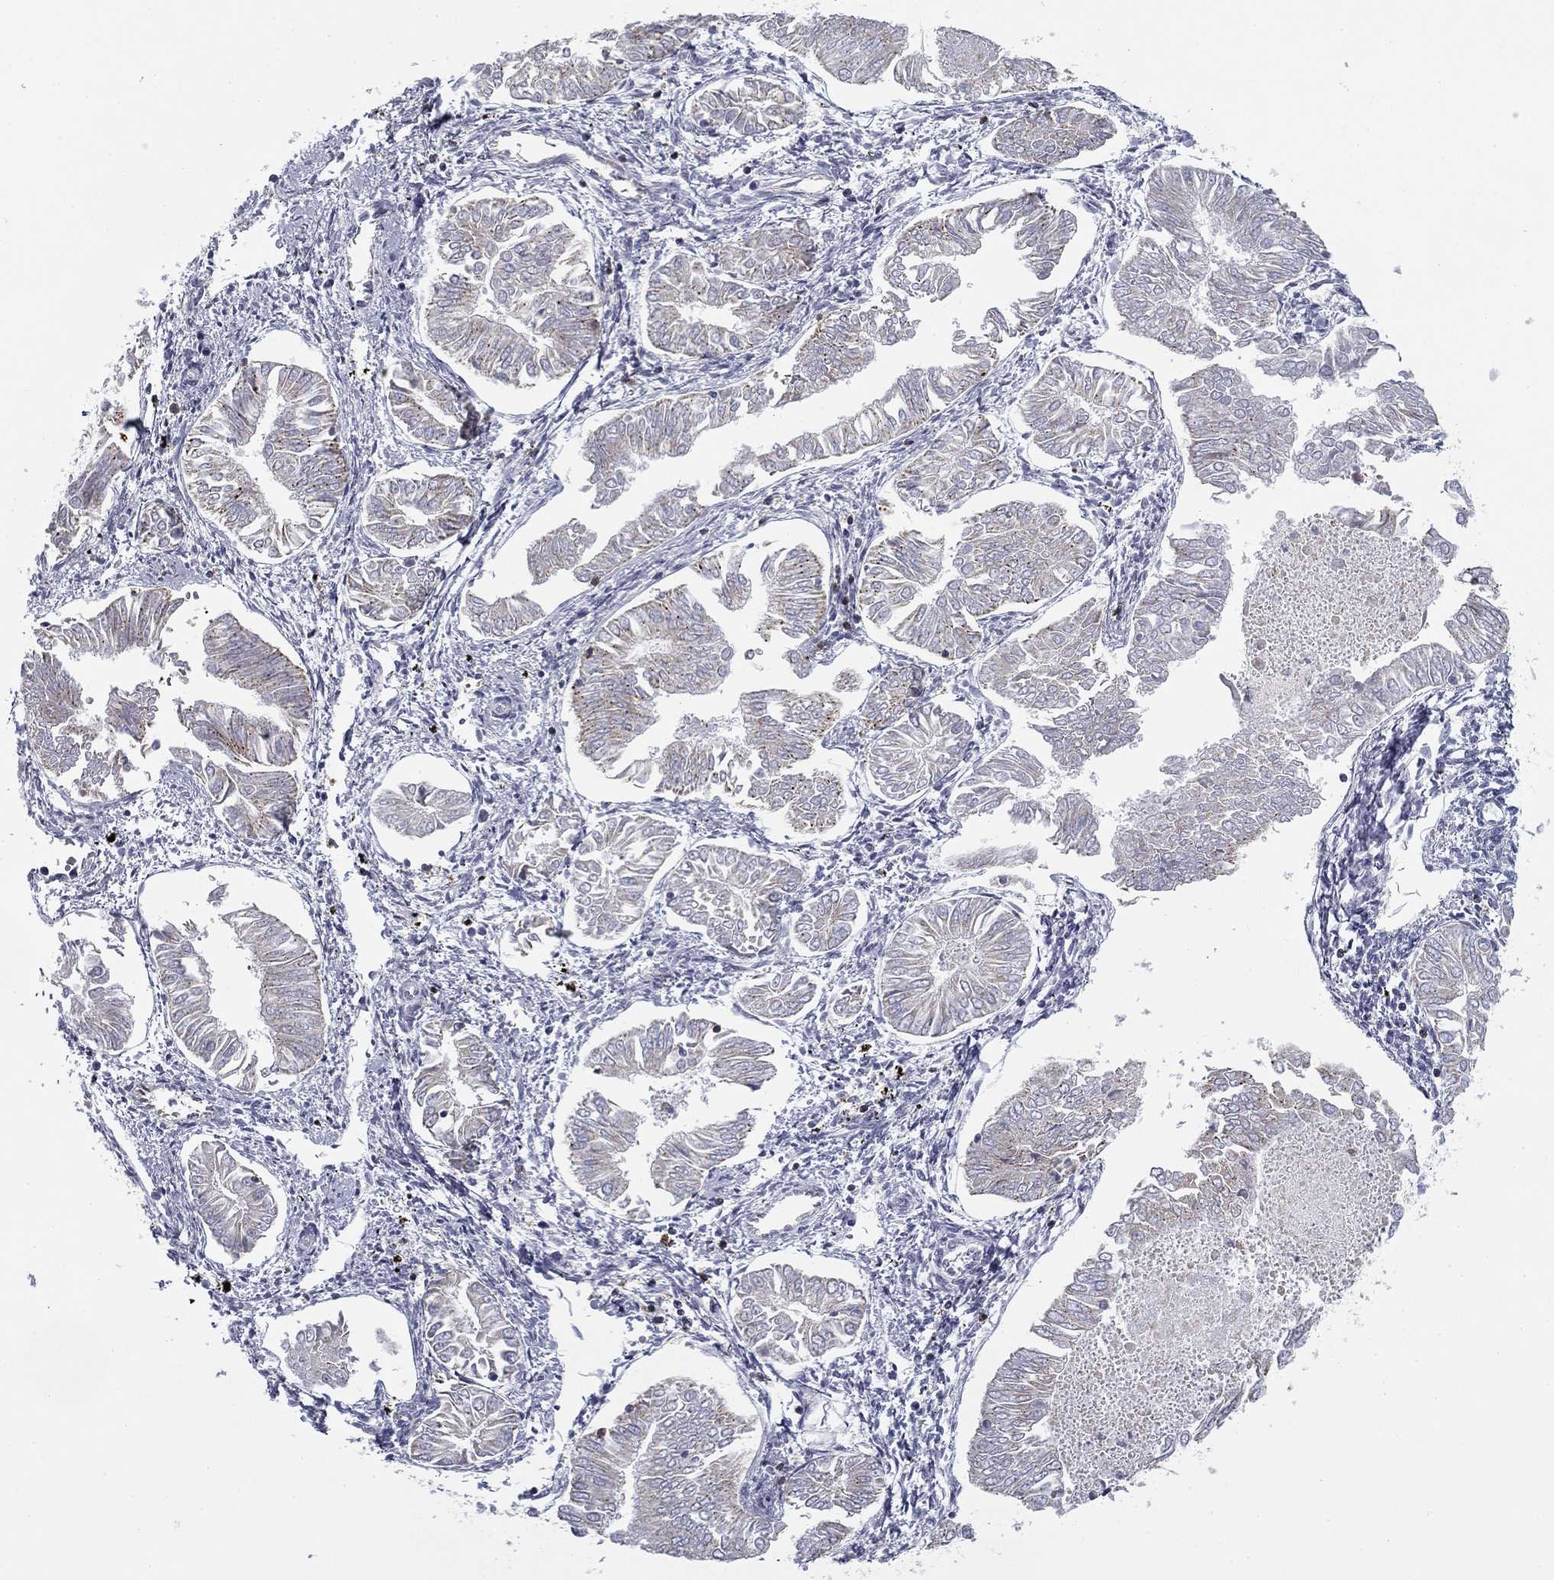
{"staining": {"intensity": "negative", "quantity": "none", "location": "none"}, "tissue": "endometrial cancer", "cell_type": "Tumor cells", "image_type": "cancer", "snomed": [{"axis": "morphology", "description": "Adenocarcinoma, NOS"}, {"axis": "topography", "description": "Endometrium"}], "caption": "The micrograph reveals no staining of tumor cells in endometrial cancer (adenocarcinoma). Brightfield microscopy of immunohistochemistry stained with DAB (brown) and hematoxylin (blue), captured at high magnification.", "gene": "TRAT1", "patient": {"sex": "female", "age": 53}}